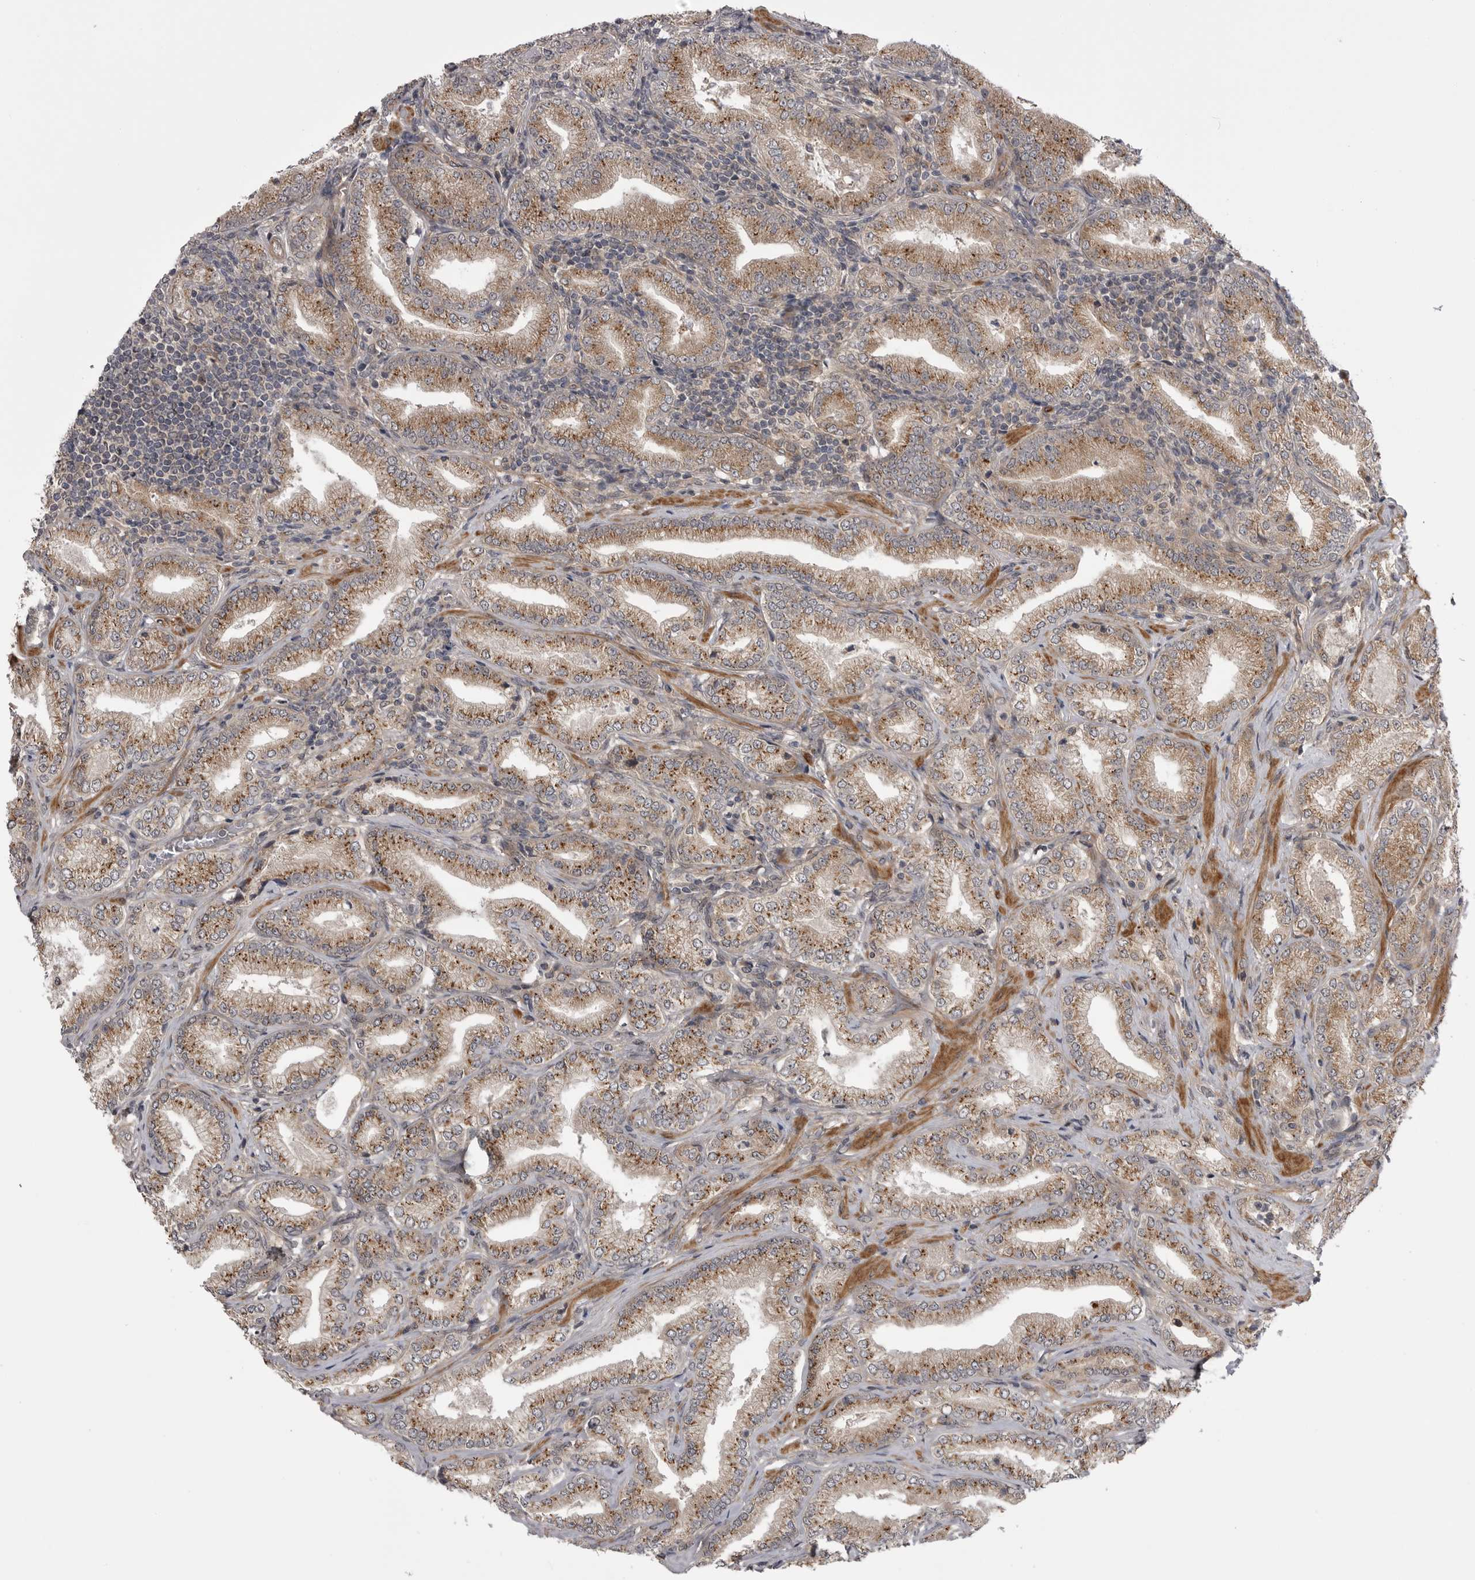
{"staining": {"intensity": "moderate", "quantity": ">75%", "location": "cytoplasmic/membranous"}, "tissue": "prostate cancer", "cell_type": "Tumor cells", "image_type": "cancer", "snomed": [{"axis": "morphology", "description": "Adenocarcinoma, Low grade"}, {"axis": "topography", "description": "Prostate"}], "caption": "Prostate cancer stained with DAB (3,3'-diaminobenzidine) IHC exhibits medium levels of moderate cytoplasmic/membranous staining in approximately >75% of tumor cells.", "gene": "PDCL", "patient": {"sex": "male", "age": 62}}